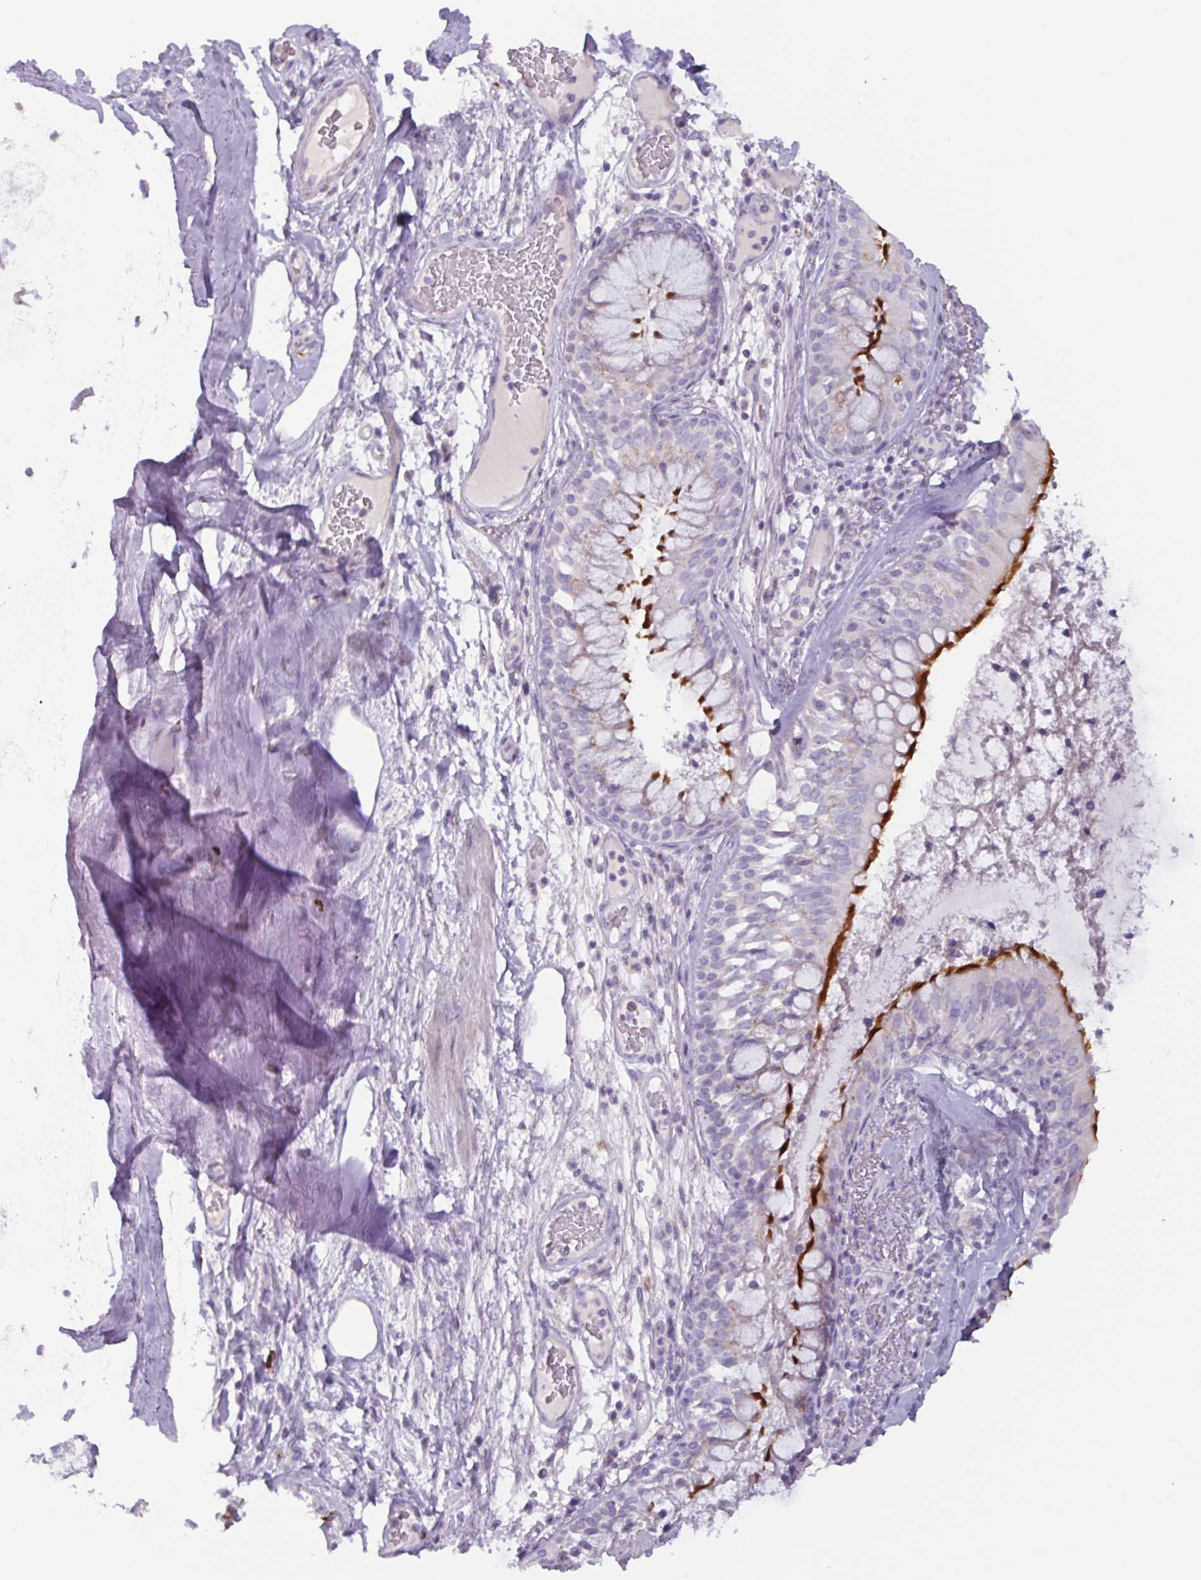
{"staining": {"intensity": "strong", "quantity": "25%-75%", "location": "cytoplasmic/membranous"}, "tissue": "bronchus", "cell_type": "Respiratory epithelial cells", "image_type": "normal", "snomed": [{"axis": "morphology", "description": "Normal tissue, NOS"}, {"axis": "topography", "description": "Cartilage tissue"}, {"axis": "topography", "description": "Bronchus"}], "caption": "Immunohistochemistry (IHC) (DAB) staining of normal human bronchus displays strong cytoplasmic/membranous protein staining in about 25%-75% of respiratory epithelial cells. (DAB IHC with brightfield microscopy, high magnification).", "gene": "ADGRE1", "patient": {"sex": "male", "age": 63}}